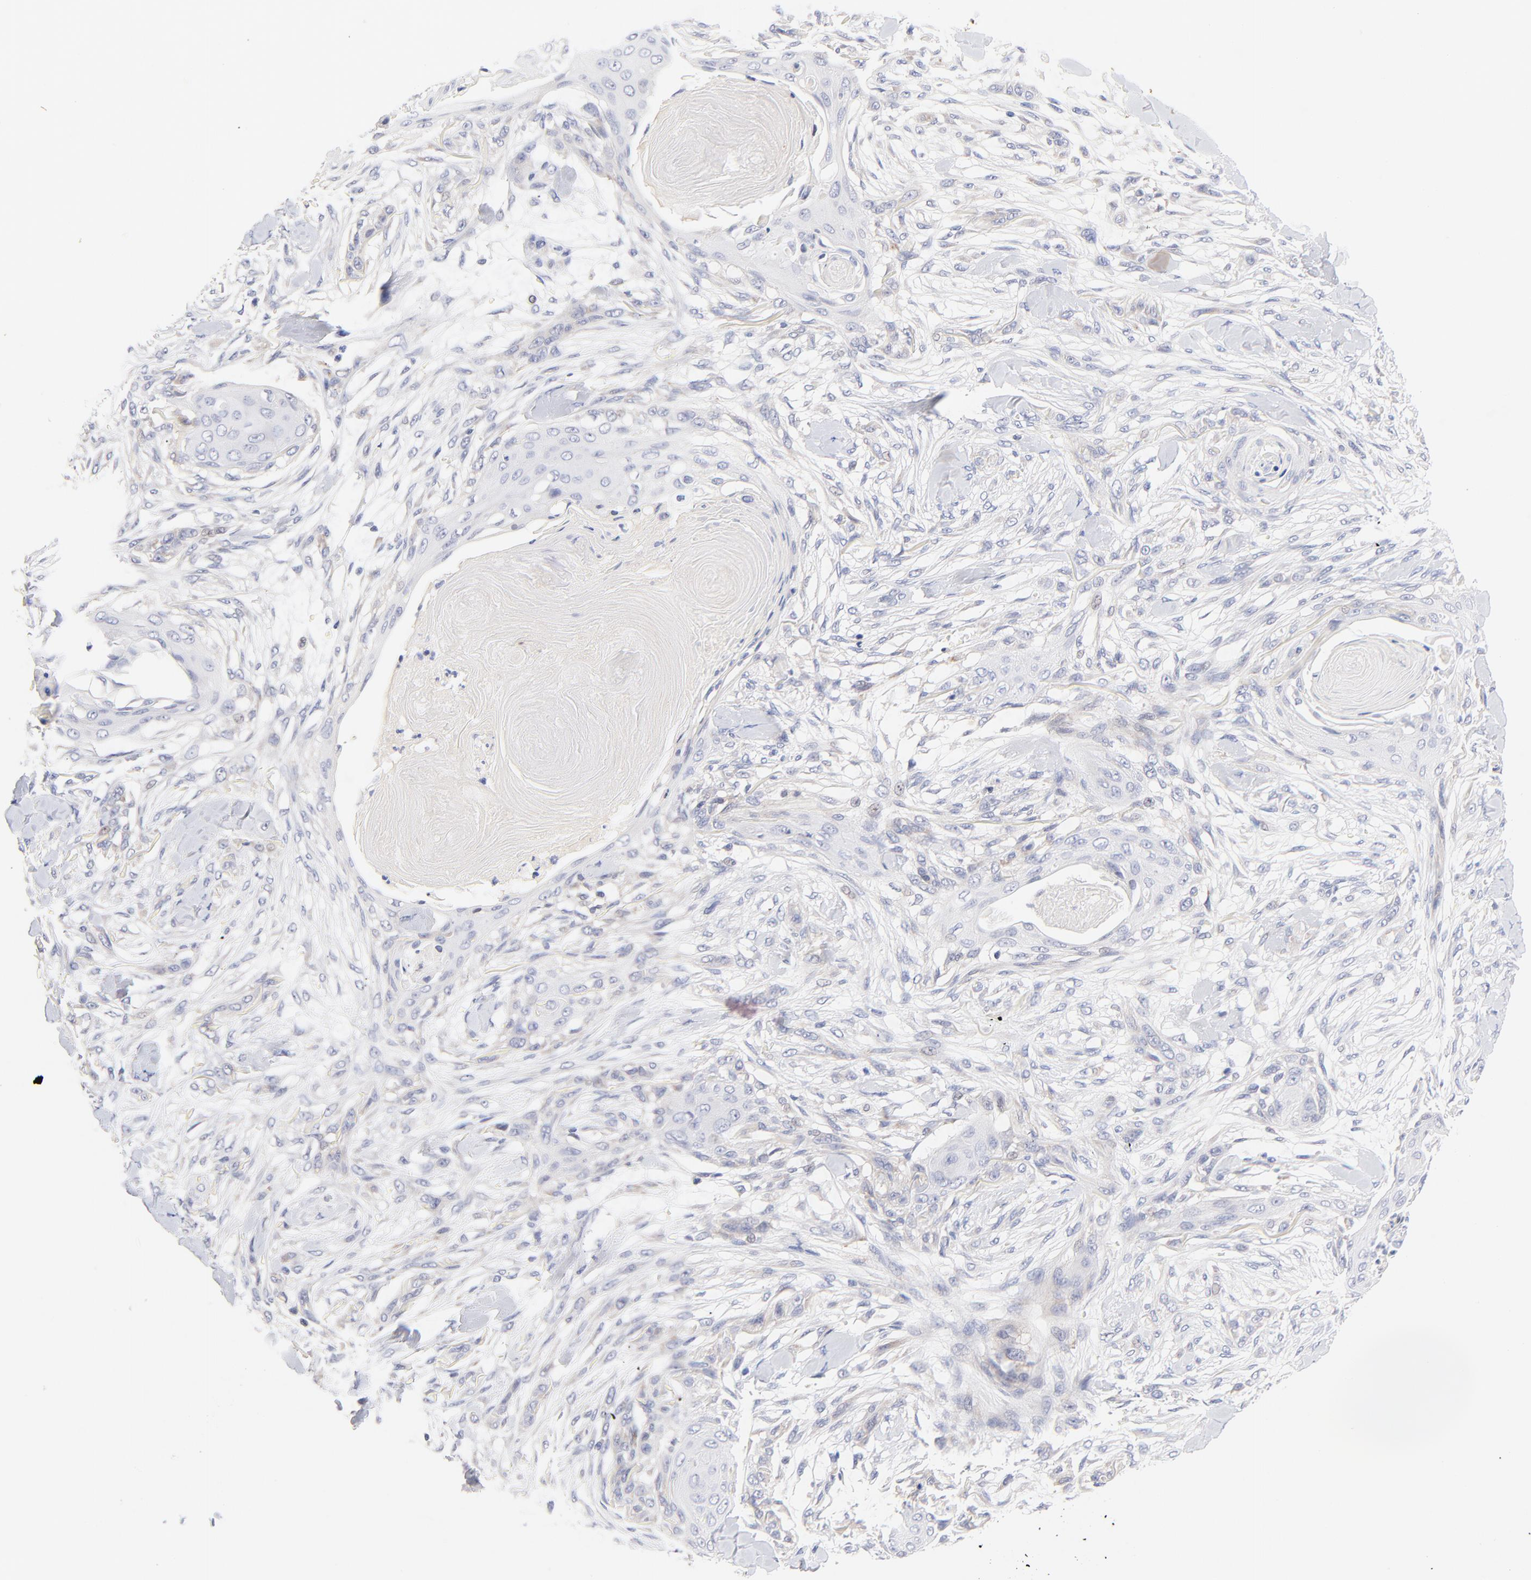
{"staining": {"intensity": "negative", "quantity": "none", "location": "none"}, "tissue": "skin cancer", "cell_type": "Tumor cells", "image_type": "cancer", "snomed": [{"axis": "morphology", "description": "Squamous cell carcinoma, NOS"}, {"axis": "topography", "description": "Skin"}], "caption": "DAB (3,3'-diaminobenzidine) immunohistochemical staining of skin cancer (squamous cell carcinoma) shows no significant staining in tumor cells.", "gene": "AFF2", "patient": {"sex": "female", "age": 59}}